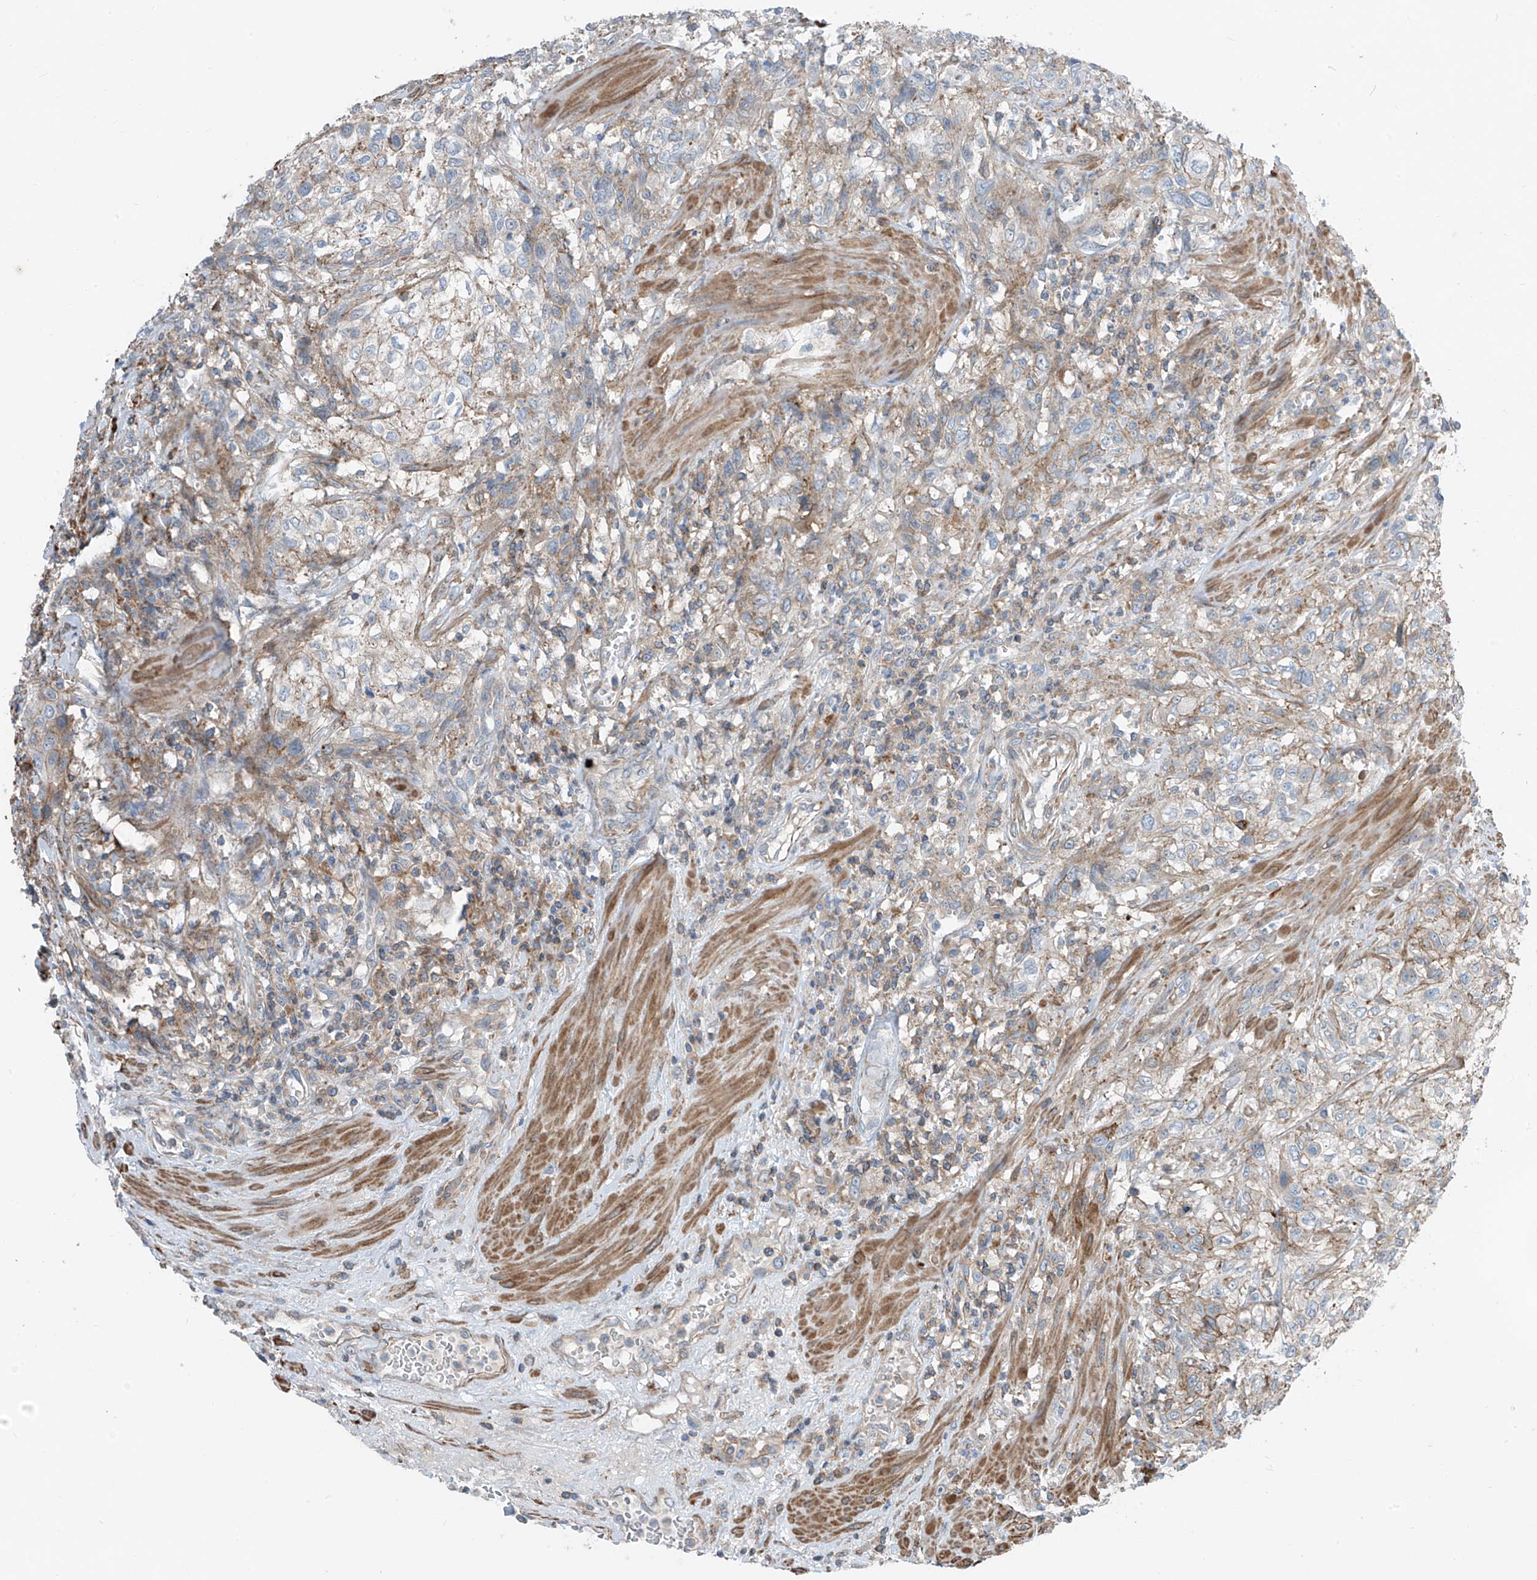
{"staining": {"intensity": "weak", "quantity": "<25%", "location": "cytoplasmic/membranous"}, "tissue": "urothelial cancer", "cell_type": "Tumor cells", "image_type": "cancer", "snomed": [{"axis": "morphology", "description": "Urothelial carcinoma, High grade"}, {"axis": "topography", "description": "Urinary bladder"}], "caption": "A photomicrograph of high-grade urothelial carcinoma stained for a protein exhibits no brown staining in tumor cells.", "gene": "SLC1A5", "patient": {"sex": "male", "age": 35}}